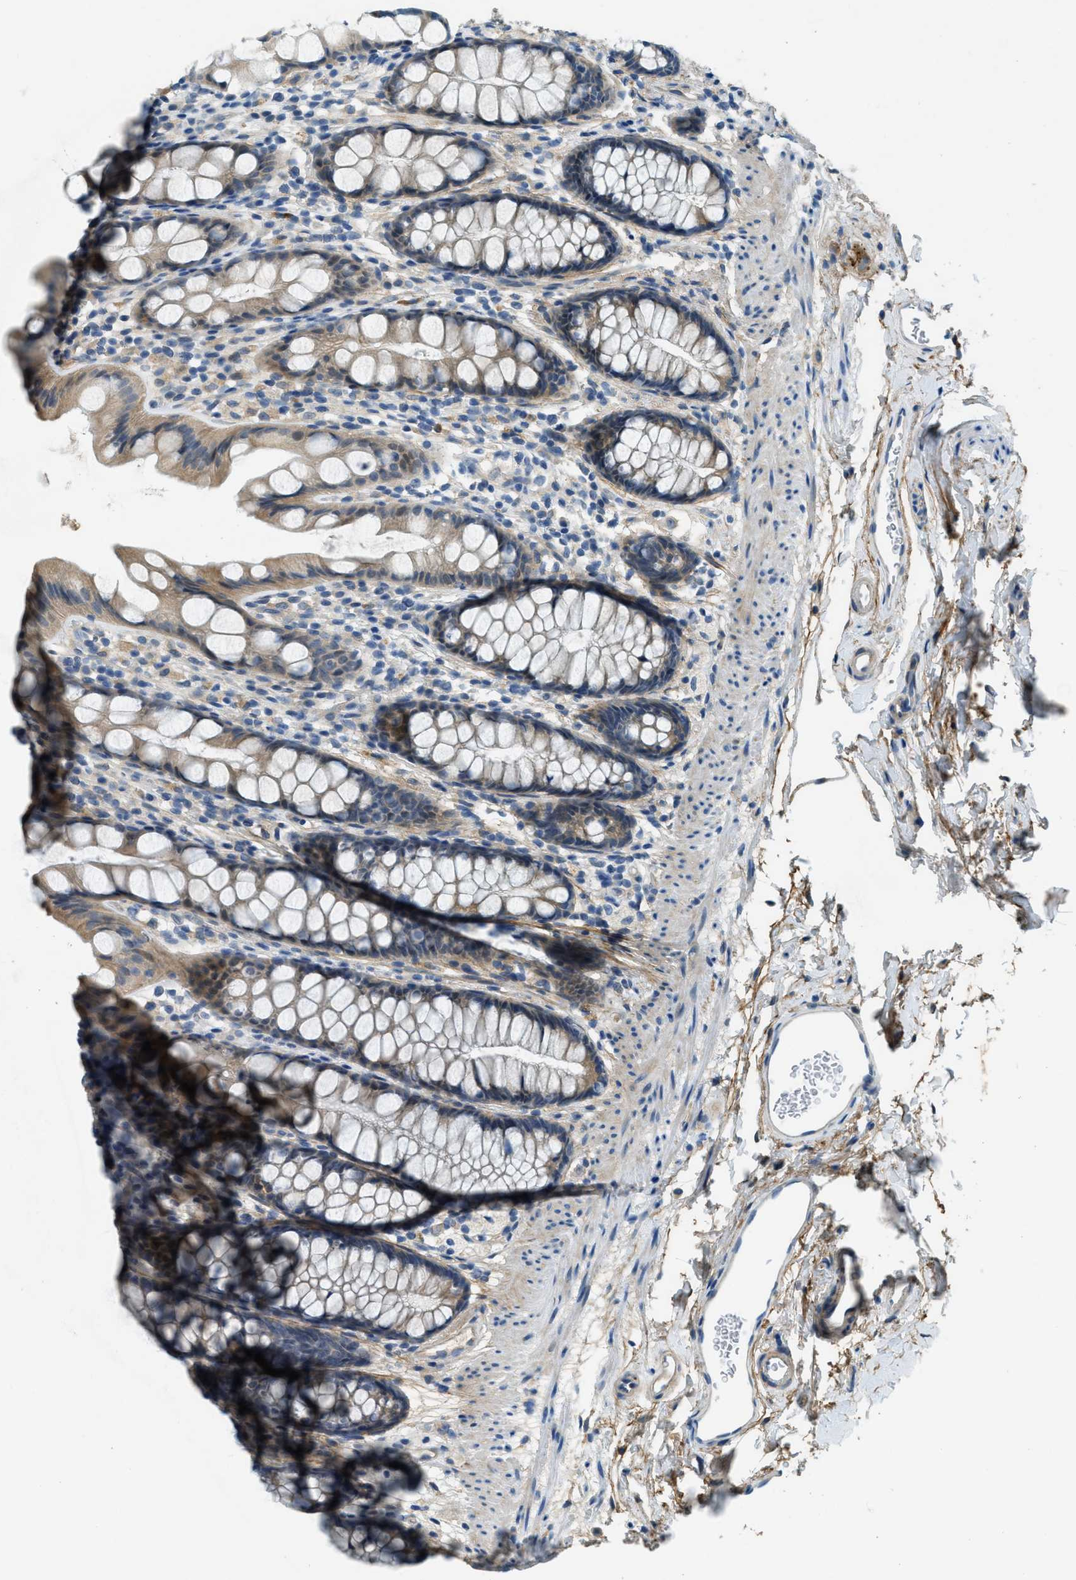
{"staining": {"intensity": "weak", "quantity": ">75%", "location": "cytoplasmic/membranous"}, "tissue": "rectum", "cell_type": "Glandular cells", "image_type": "normal", "snomed": [{"axis": "morphology", "description": "Normal tissue, NOS"}, {"axis": "topography", "description": "Rectum"}], "caption": "DAB immunohistochemical staining of unremarkable human rectum demonstrates weak cytoplasmic/membranous protein positivity in about >75% of glandular cells.", "gene": "SNX14", "patient": {"sex": "female", "age": 65}}